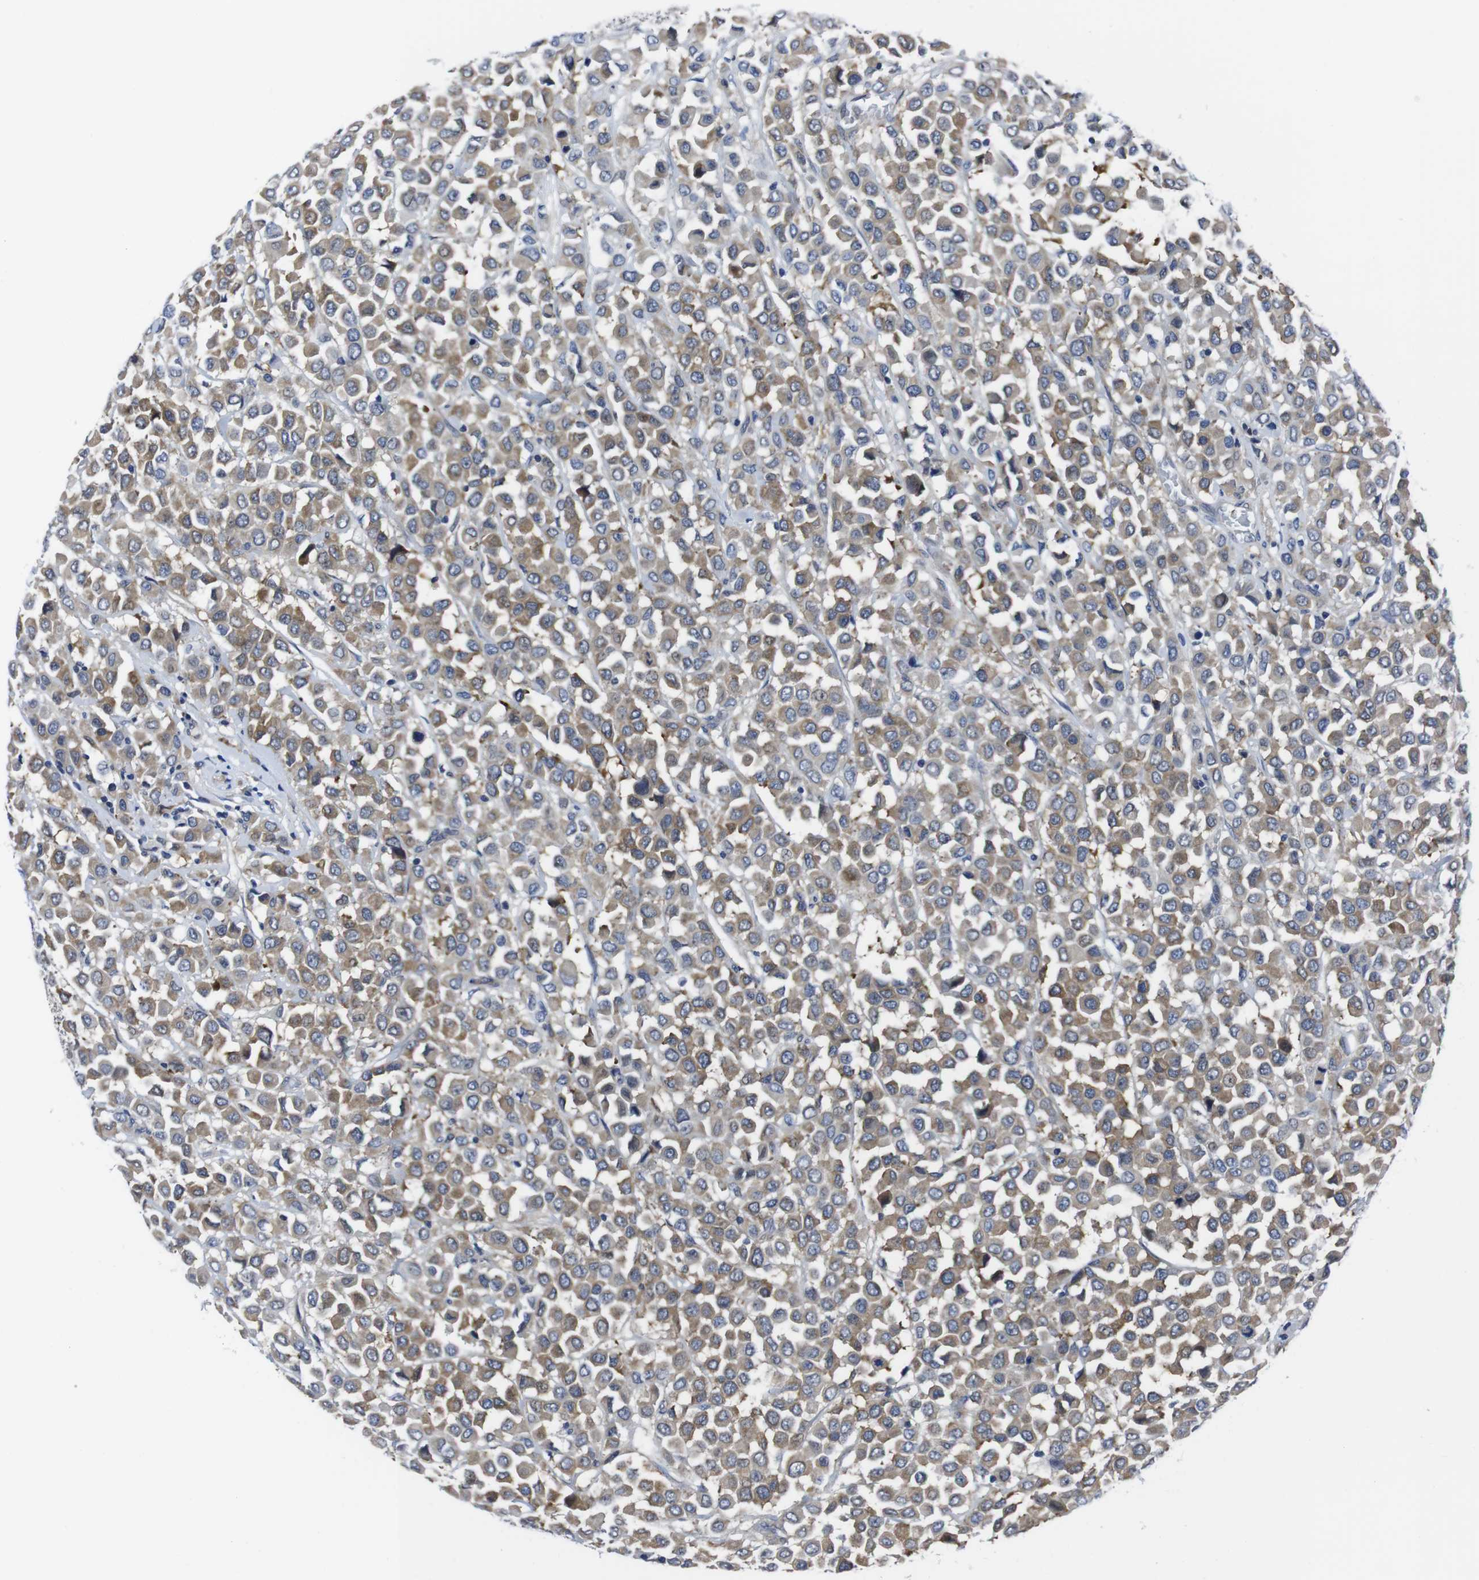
{"staining": {"intensity": "moderate", "quantity": ">75%", "location": "cytoplasmic/membranous"}, "tissue": "breast cancer", "cell_type": "Tumor cells", "image_type": "cancer", "snomed": [{"axis": "morphology", "description": "Duct carcinoma"}, {"axis": "topography", "description": "Breast"}], "caption": "An IHC micrograph of neoplastic tissue is shown. Protein staining in brown highlights moderate cytoplasmic/membranous positivity in breast cancer within tumor cells. (Brightfield microscopy of DAB IHC at high magnification).", "gene": "EIF4A1", "patient": {"sex": "female", "age": 61}}